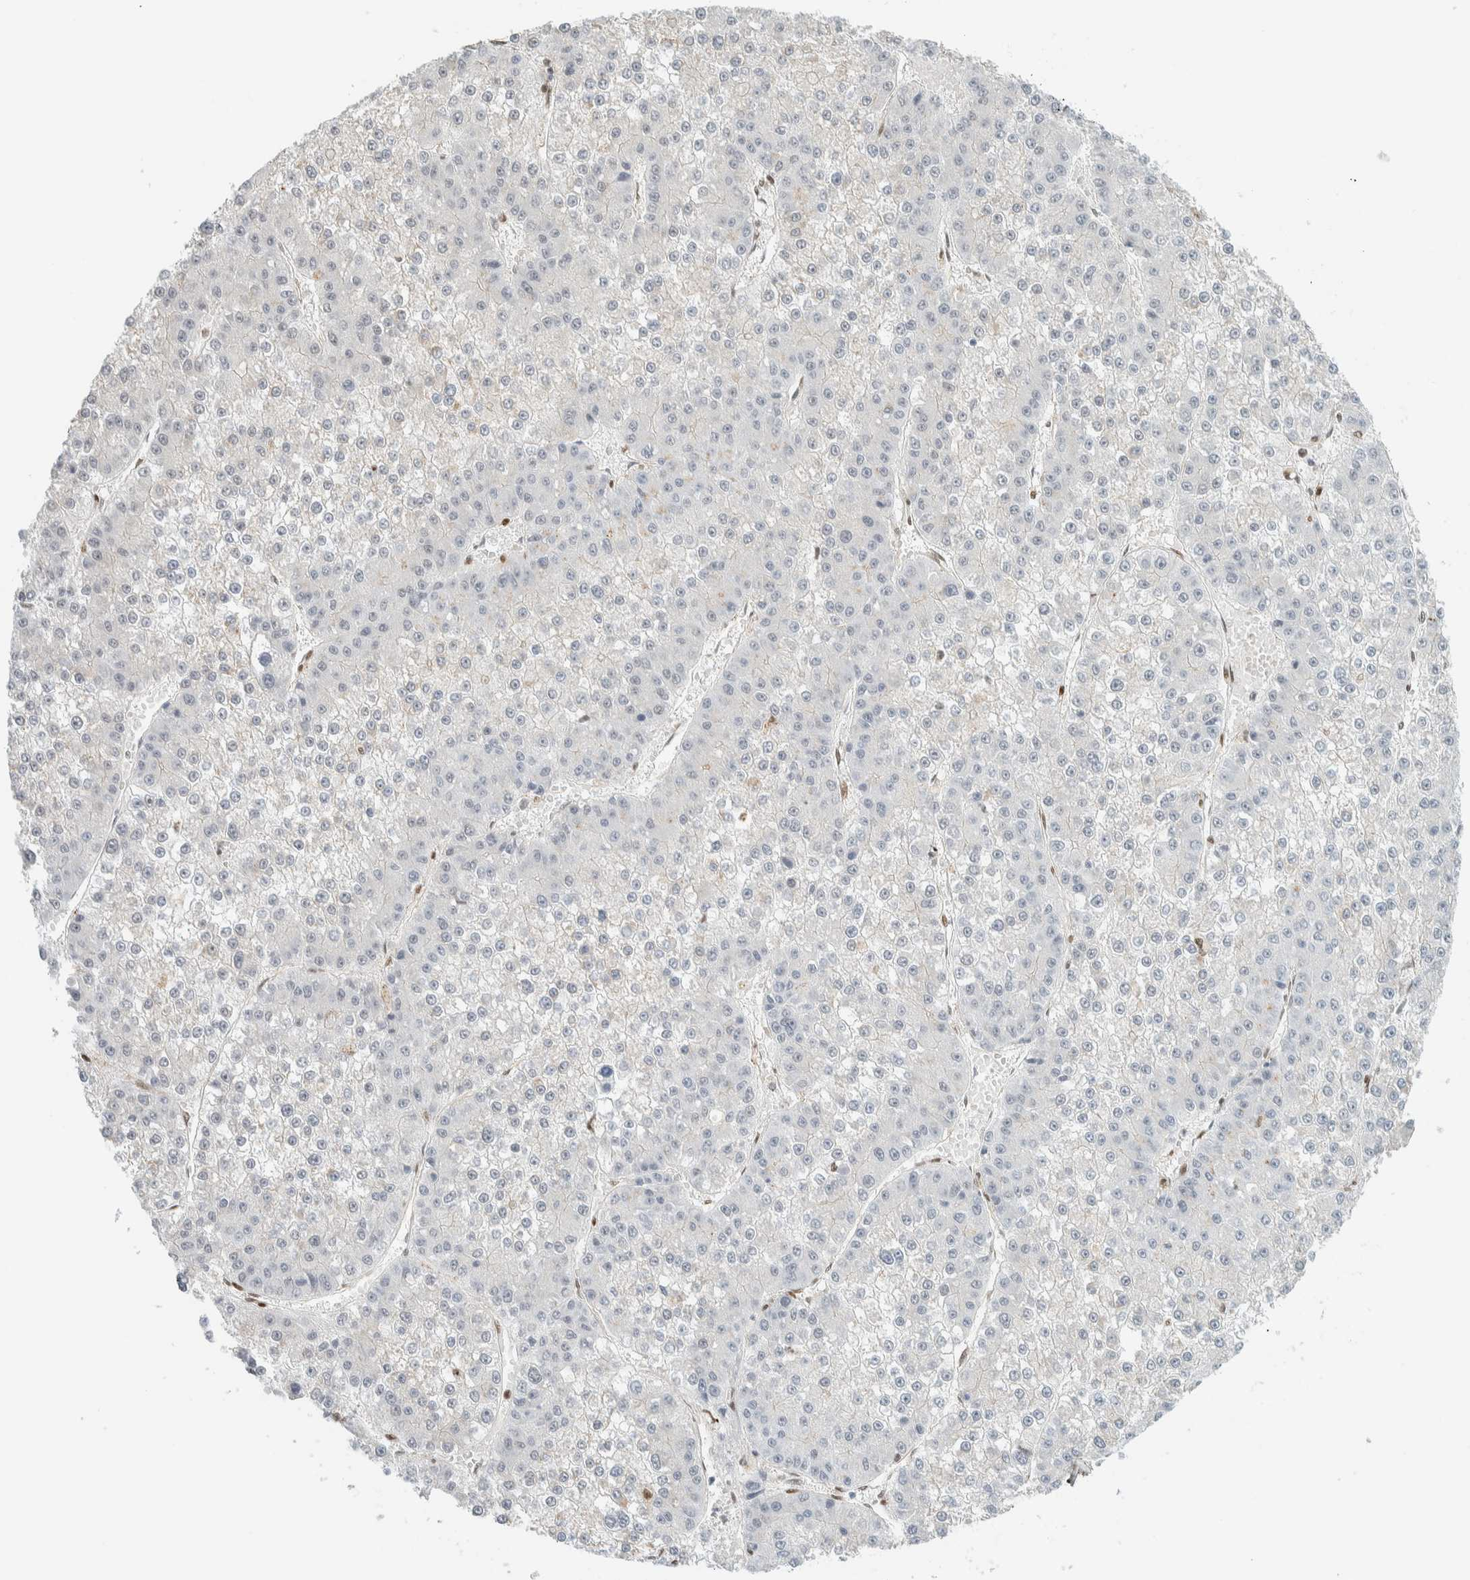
{"staining": {"intensity": "negative", "quantity": "none", "location": "none"}, "tissue": "liver cancer", "cell_type": "Tumor cells", "image_type": "cancer", "snomed": [{"axis": "morphology", "description": "Carcinoma, Hepatocellular, NOS"}, {"axis": "topography", "description": "Liver"}], "caption": "IHC of liver hepatocellular carcinoma exhibits no positivity in tumor cells.", "gene": "TFE3", "patient": {"sex": "female", "age": 73}}